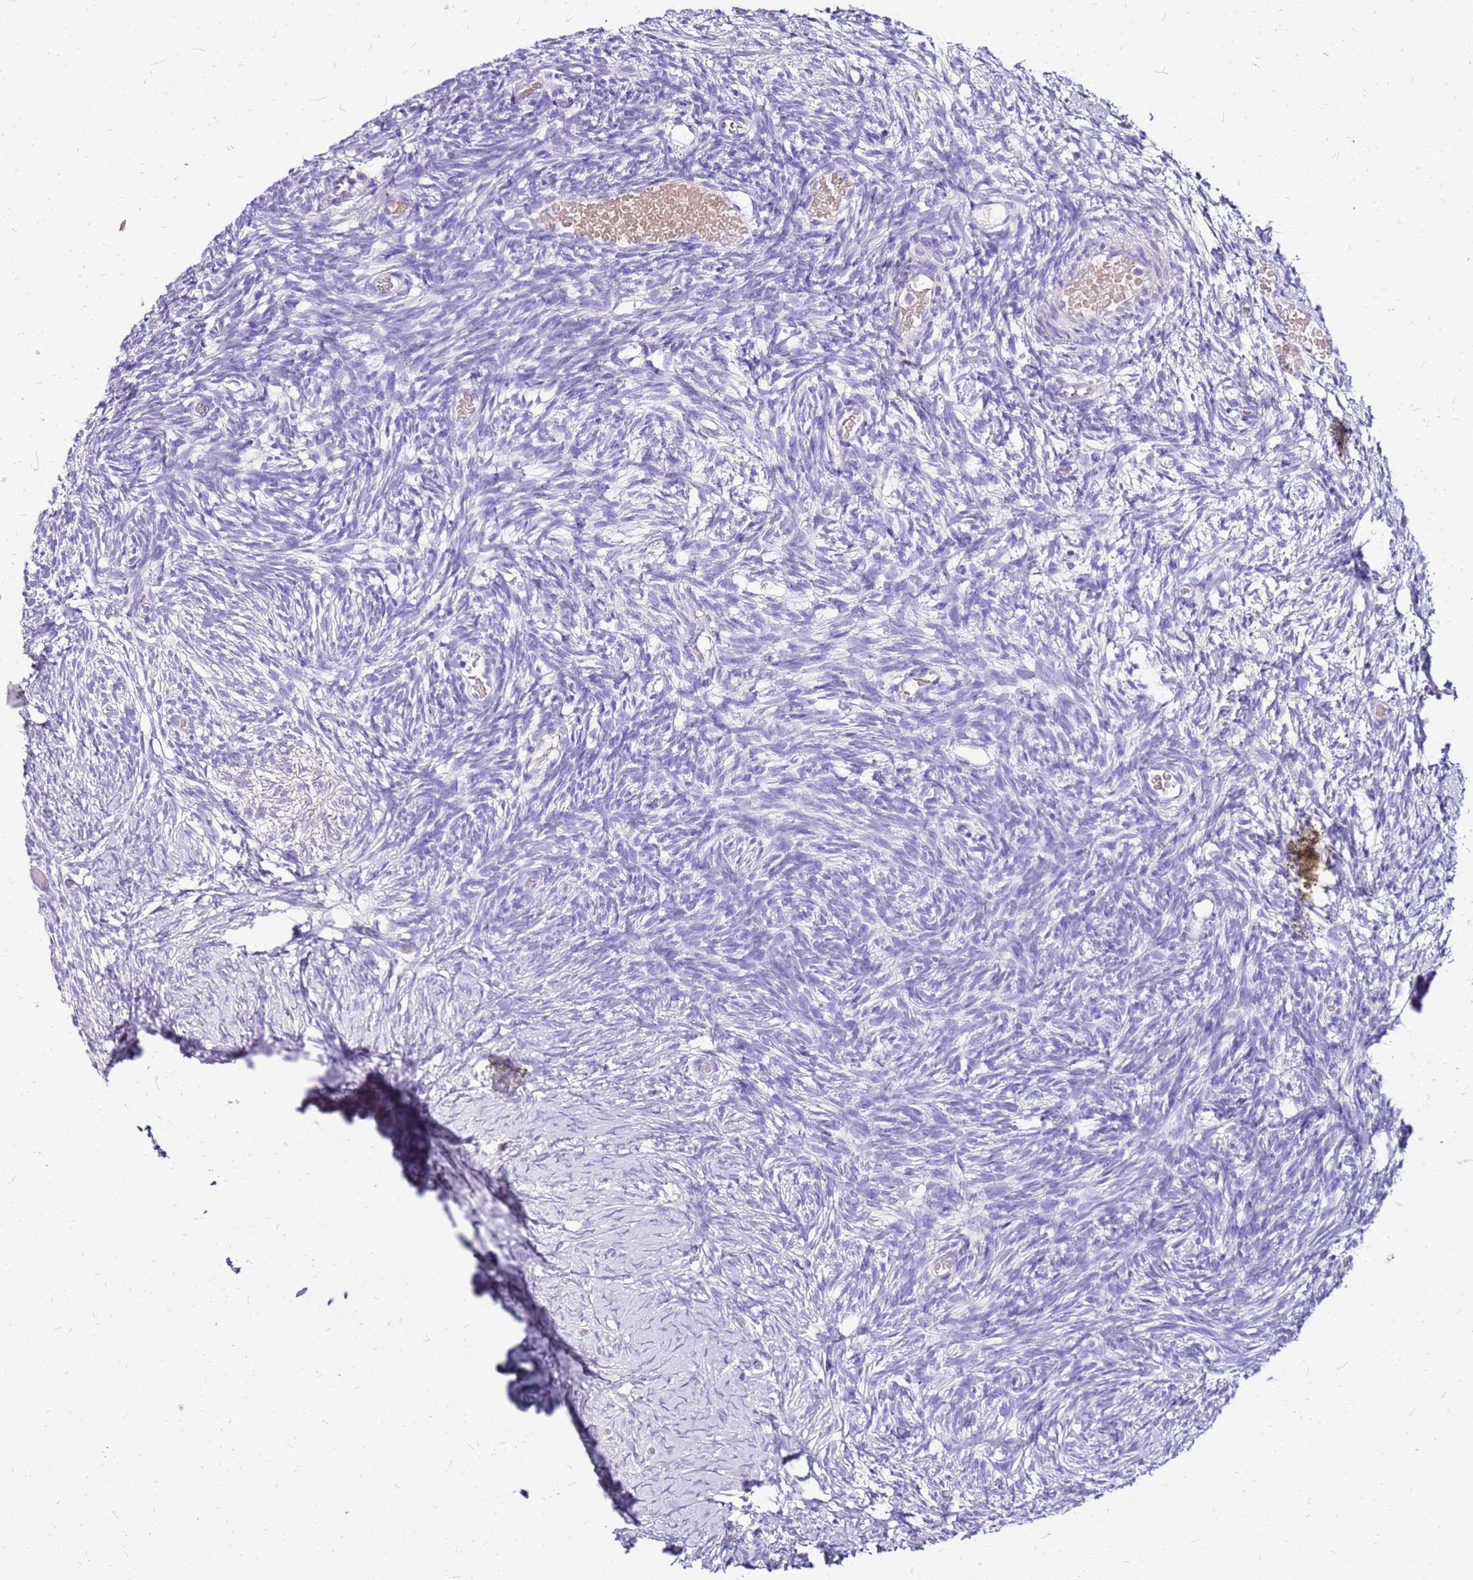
{"staining": {"intensity": "negative", "quantity": "none", "location": "none"}, "tissue": "ovary", "cell_type": "Ovarian stroma cells", "image_type": "normal", "snomed": [{"axis": "morphology", "description": "Normal tissue, NOS"}, {"axis": "topography", "description": "Ovary"}], "caption": "Immunohistochemistry micrograph of benign ovary: ovary stained with DAB exhibits no significant protein staining in ovarian stroma cells.", "gene": "DCDC2B", "patient": {"sex": "female", "age": 39}}